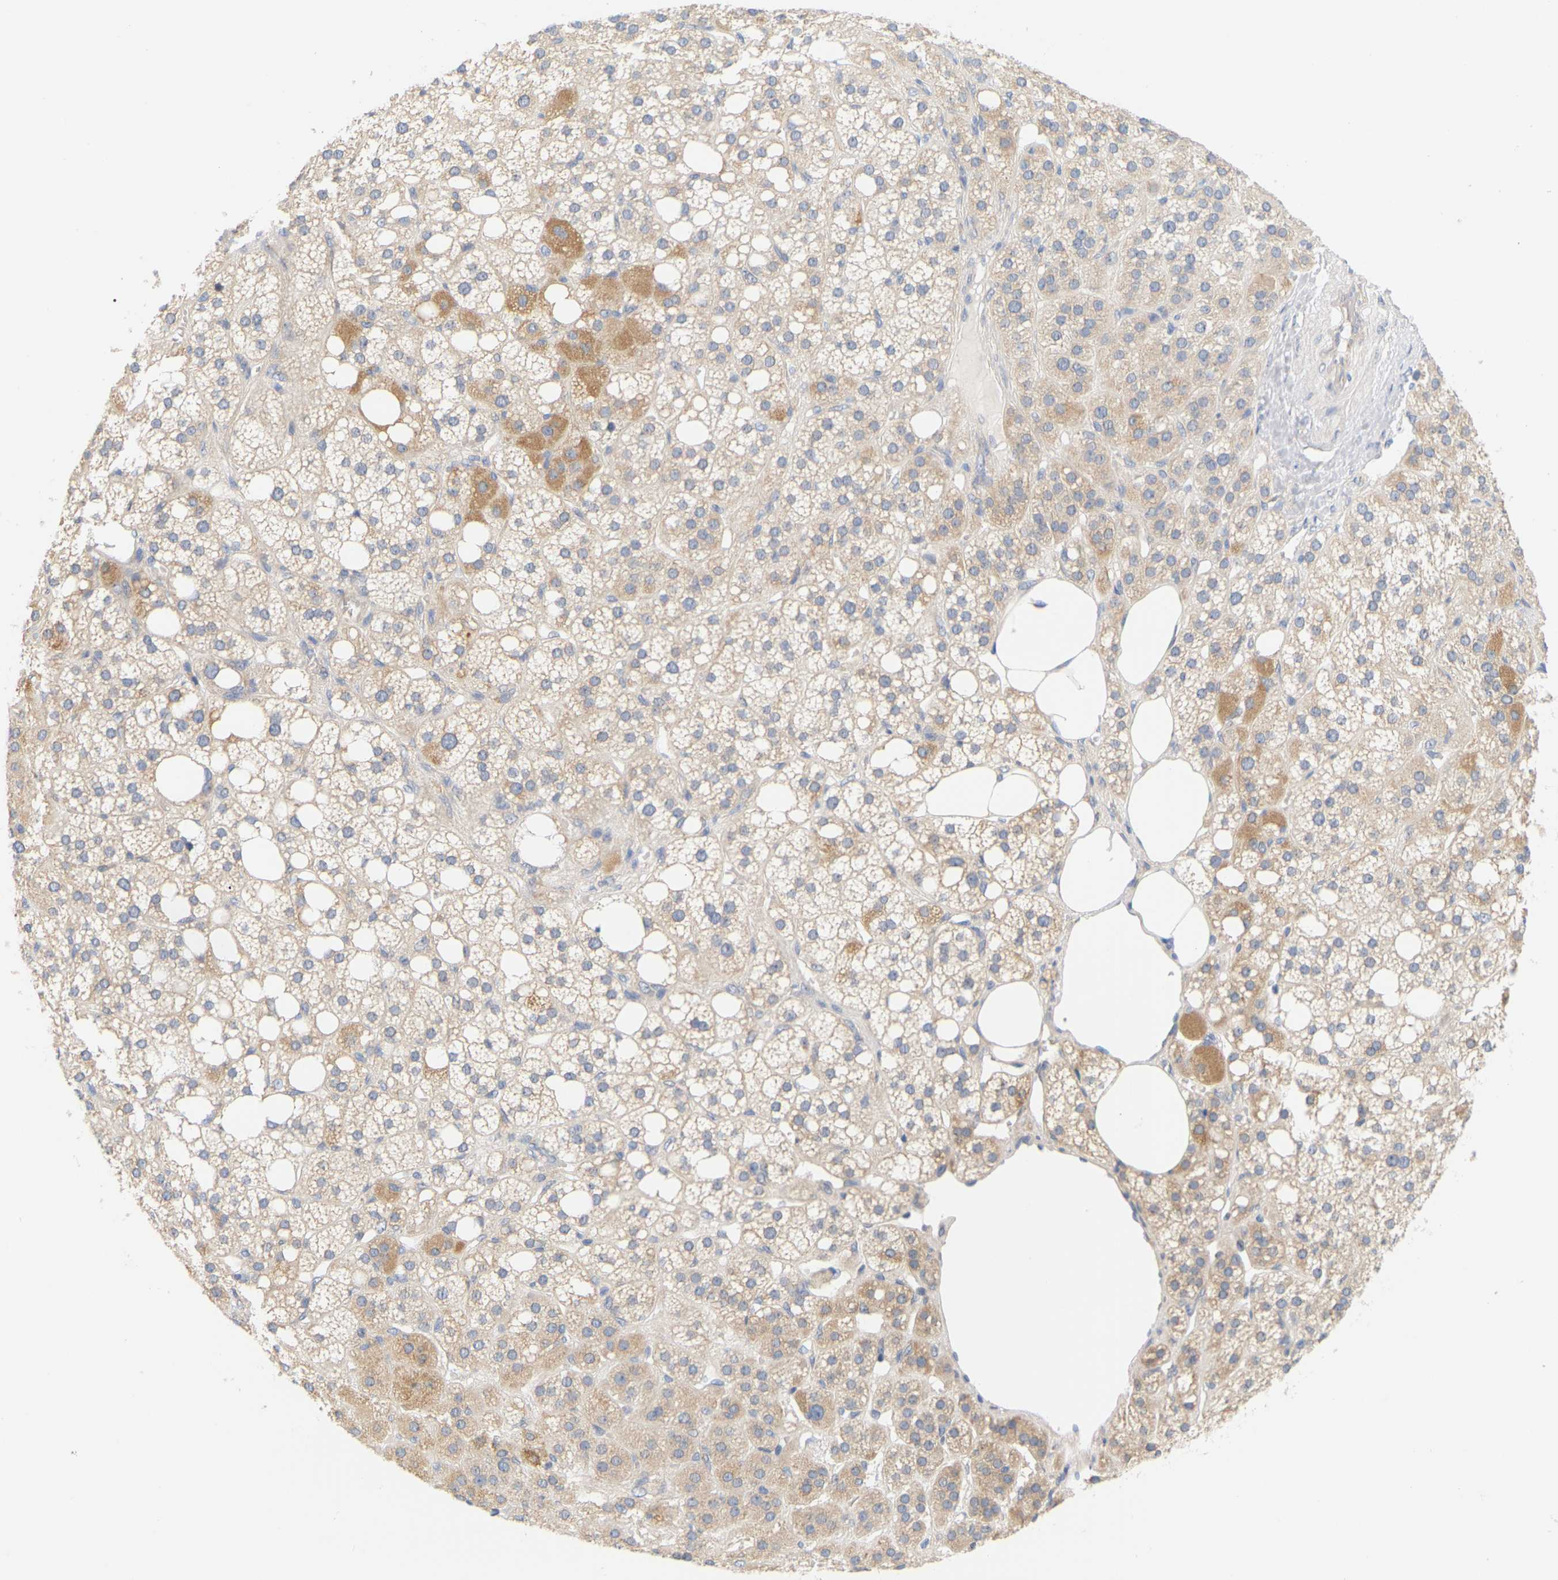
{"staining": {"intensity": "moderate", "quantity": "25%-75%", "location": "cytoplasmic/membranous"}, "tissue": "adrenal gland", "cell_type": "Glandular cells", "image_type": "normal", "snomed": [{"axis": "morphology", "description": "Normal tissue, NOS"}, {"axis": "topography", "description": "Adrenal gland"}], "caption": "Immunohistochemistry of normal adrenal gland reveals medium levels of moderate cytoplasmic/membranous positivity in approximately 25%-75% of glandular cells.", "gene": "MINDY4", "patient": {"sex": "female", "age": 59}}